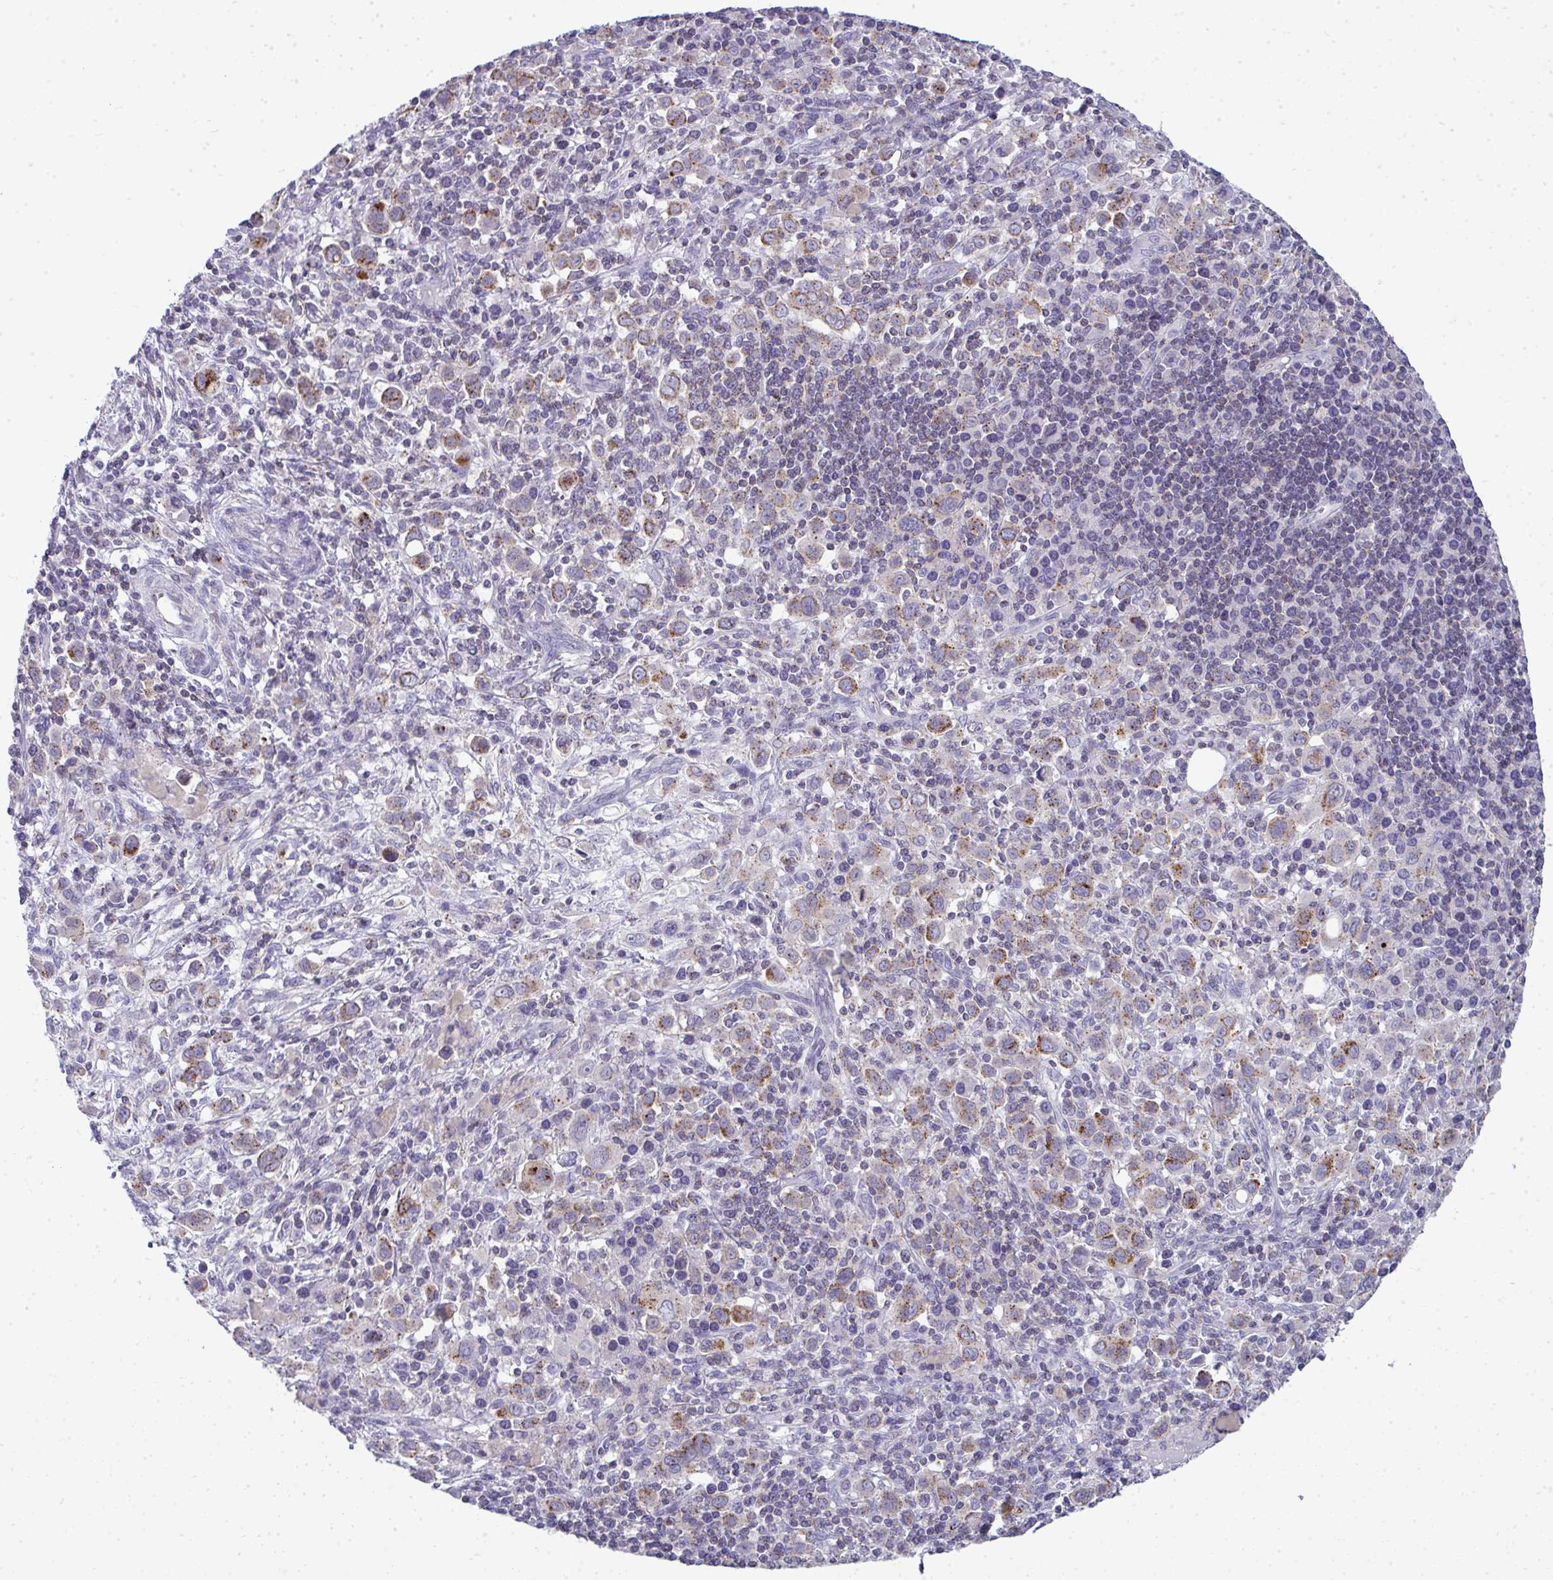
{"staining": {"intensity": "moderate", "quantity": ">75%", "location": "cytoplasmic/membranous"}, "tissue": "stomach cancer", "cell_type": "Tumor cells", "image_type": "cancer", "snomed": [{"axis": "morphology", "description": "Adenocarcinoma, NOS"}, {"axis": "topography", "description": "Stomach, upper"}], "caption": "Moderate cytoplasmic/membranous staining for a protein is appreciated in about >75% of tumor cells of stomach adenocarcinoma using immunohistochemistry.", "gene": "VPS4B", "patient": {"sex": "male", "age": 75}}